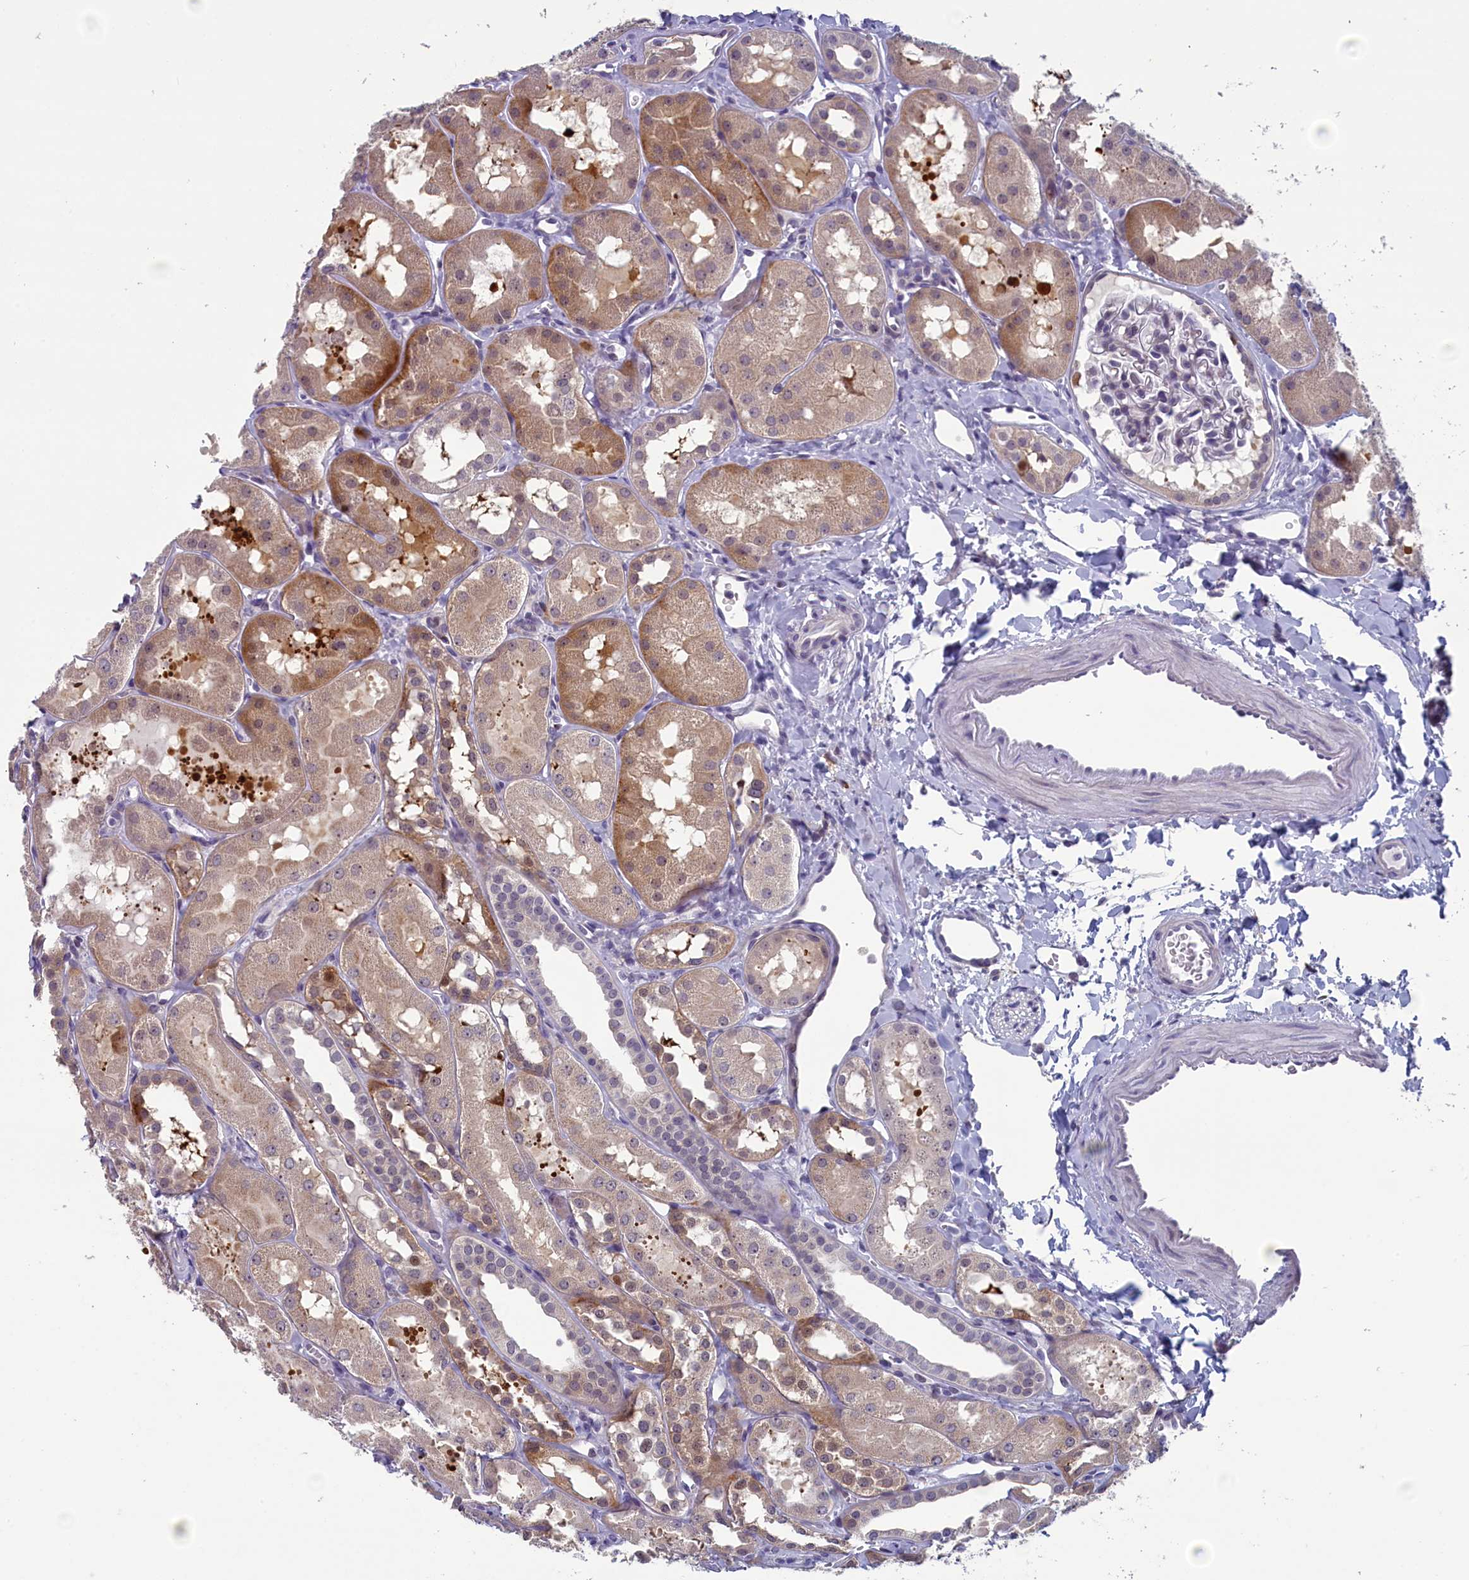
{"staining": {"intensity": "negative", "quantity": "none", "location": "none"}, "tissue": "kidney", "cell_type": "Cells in glomeruli", "image_type": "normal", "snomed": [{"axis": "morphology", "description": "Normal tissue, NOS"}, {"axis": "topography", "description": "Kidney"}, {"axis": "topography", "description": "Urinary bladder"}], "caption": "The micrograph demonstrates no significant staining in cells in glomeruli of kidney. Nuclei are stained in blue.", "gene": "CNEP1R1", "patient": {"sex": "male", "age": 16}}